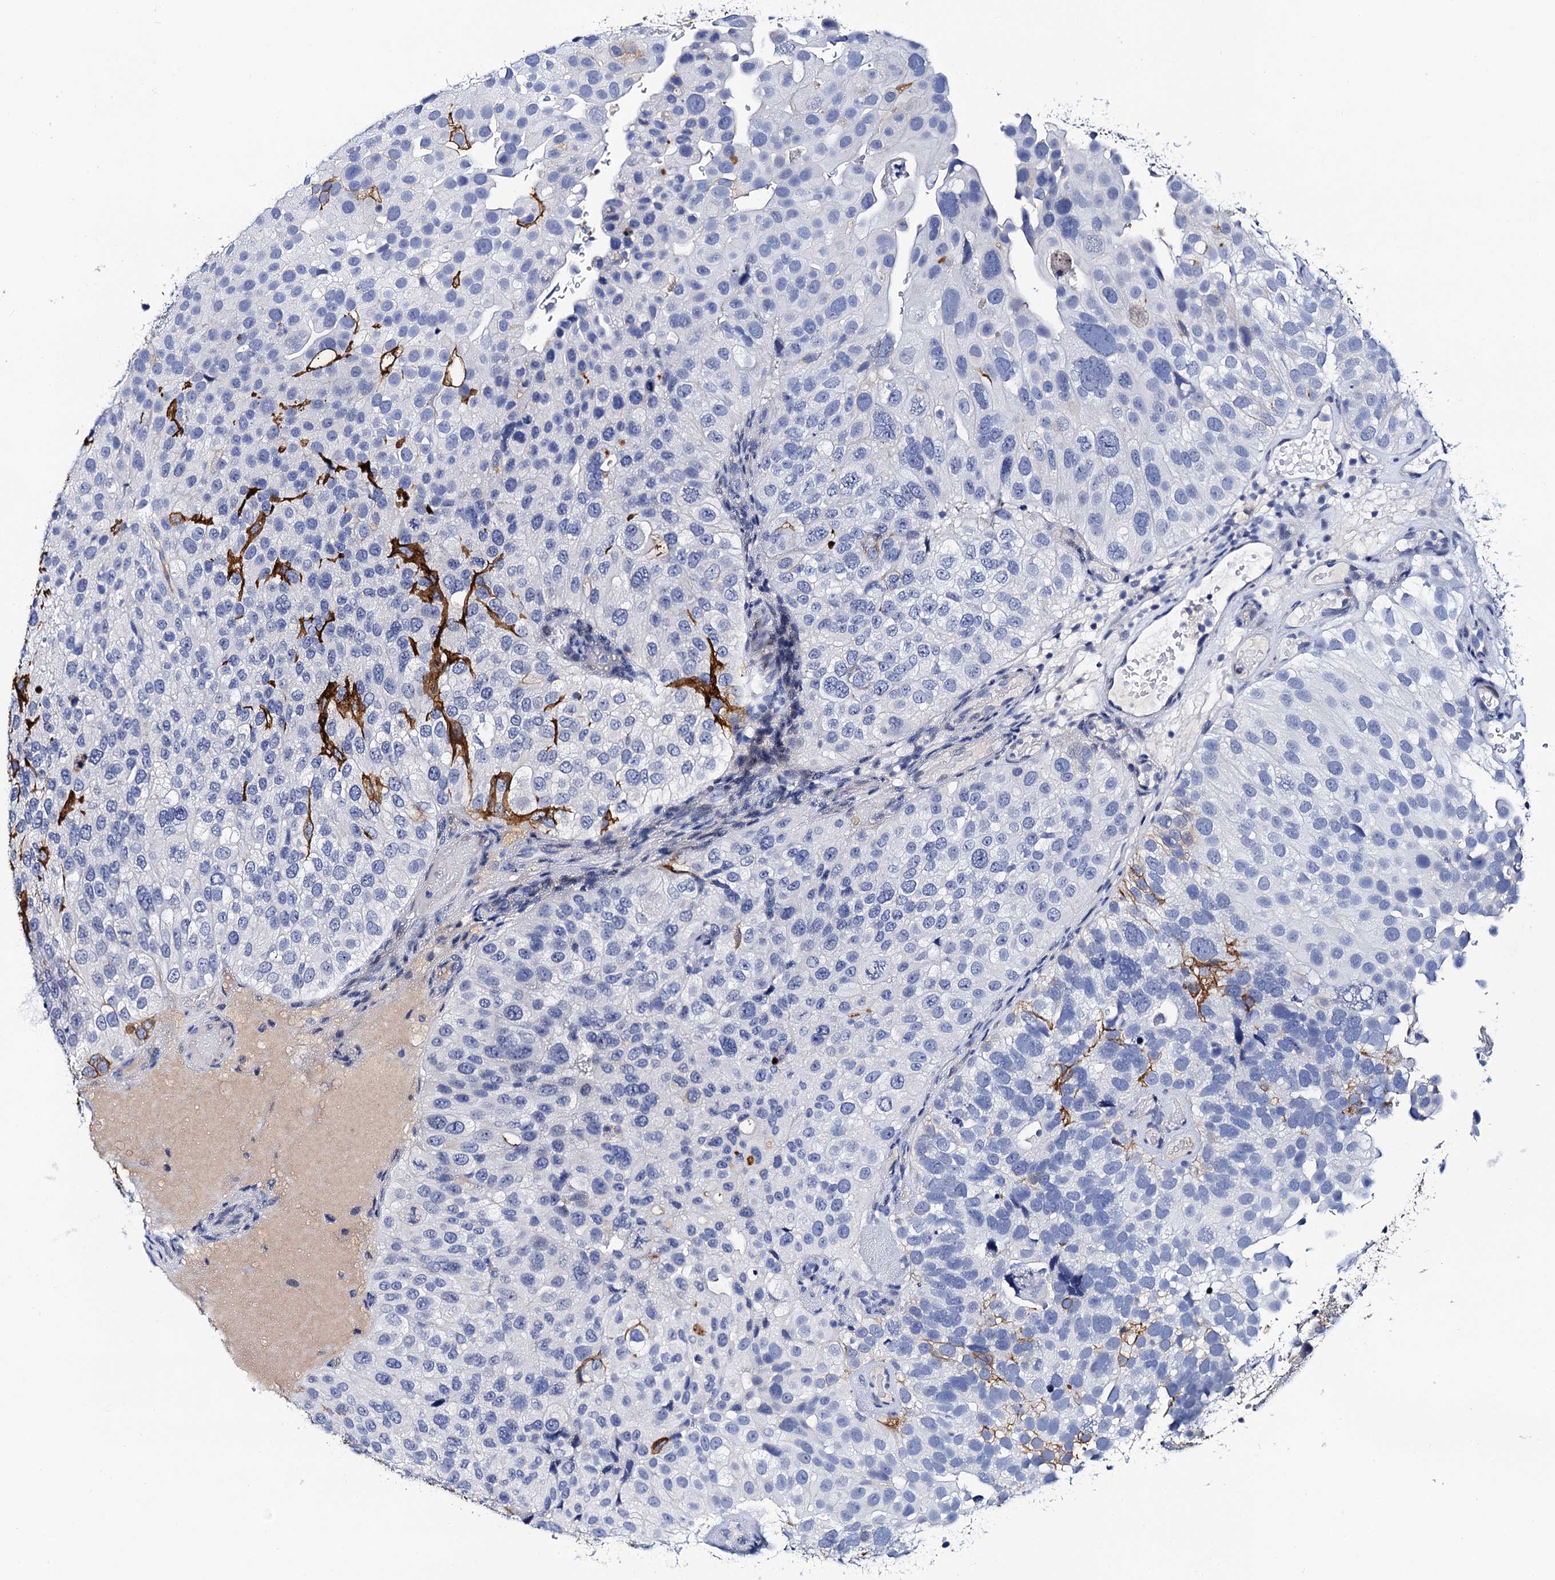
{"staining": {"intensity": "strong", "quantity": "<25%", "location": "cytoplasmic/membranous"}, "tissue": "urothelial cancer", "cell_type": "Tumor cells", "image_type": "cancer", "snomed": [{"axis": "morphology", "description": "Urothelial carcinoma, Low grade"}, {"axis": "topography", "description": "Urinary bladder"}], "caption": "Strong cytoplasmic/membranous staining is present in about <25% of tumor cells in urothelial cancer.", "gene": "LYPD3", "patient": {"sex": "male", "age": 78}}